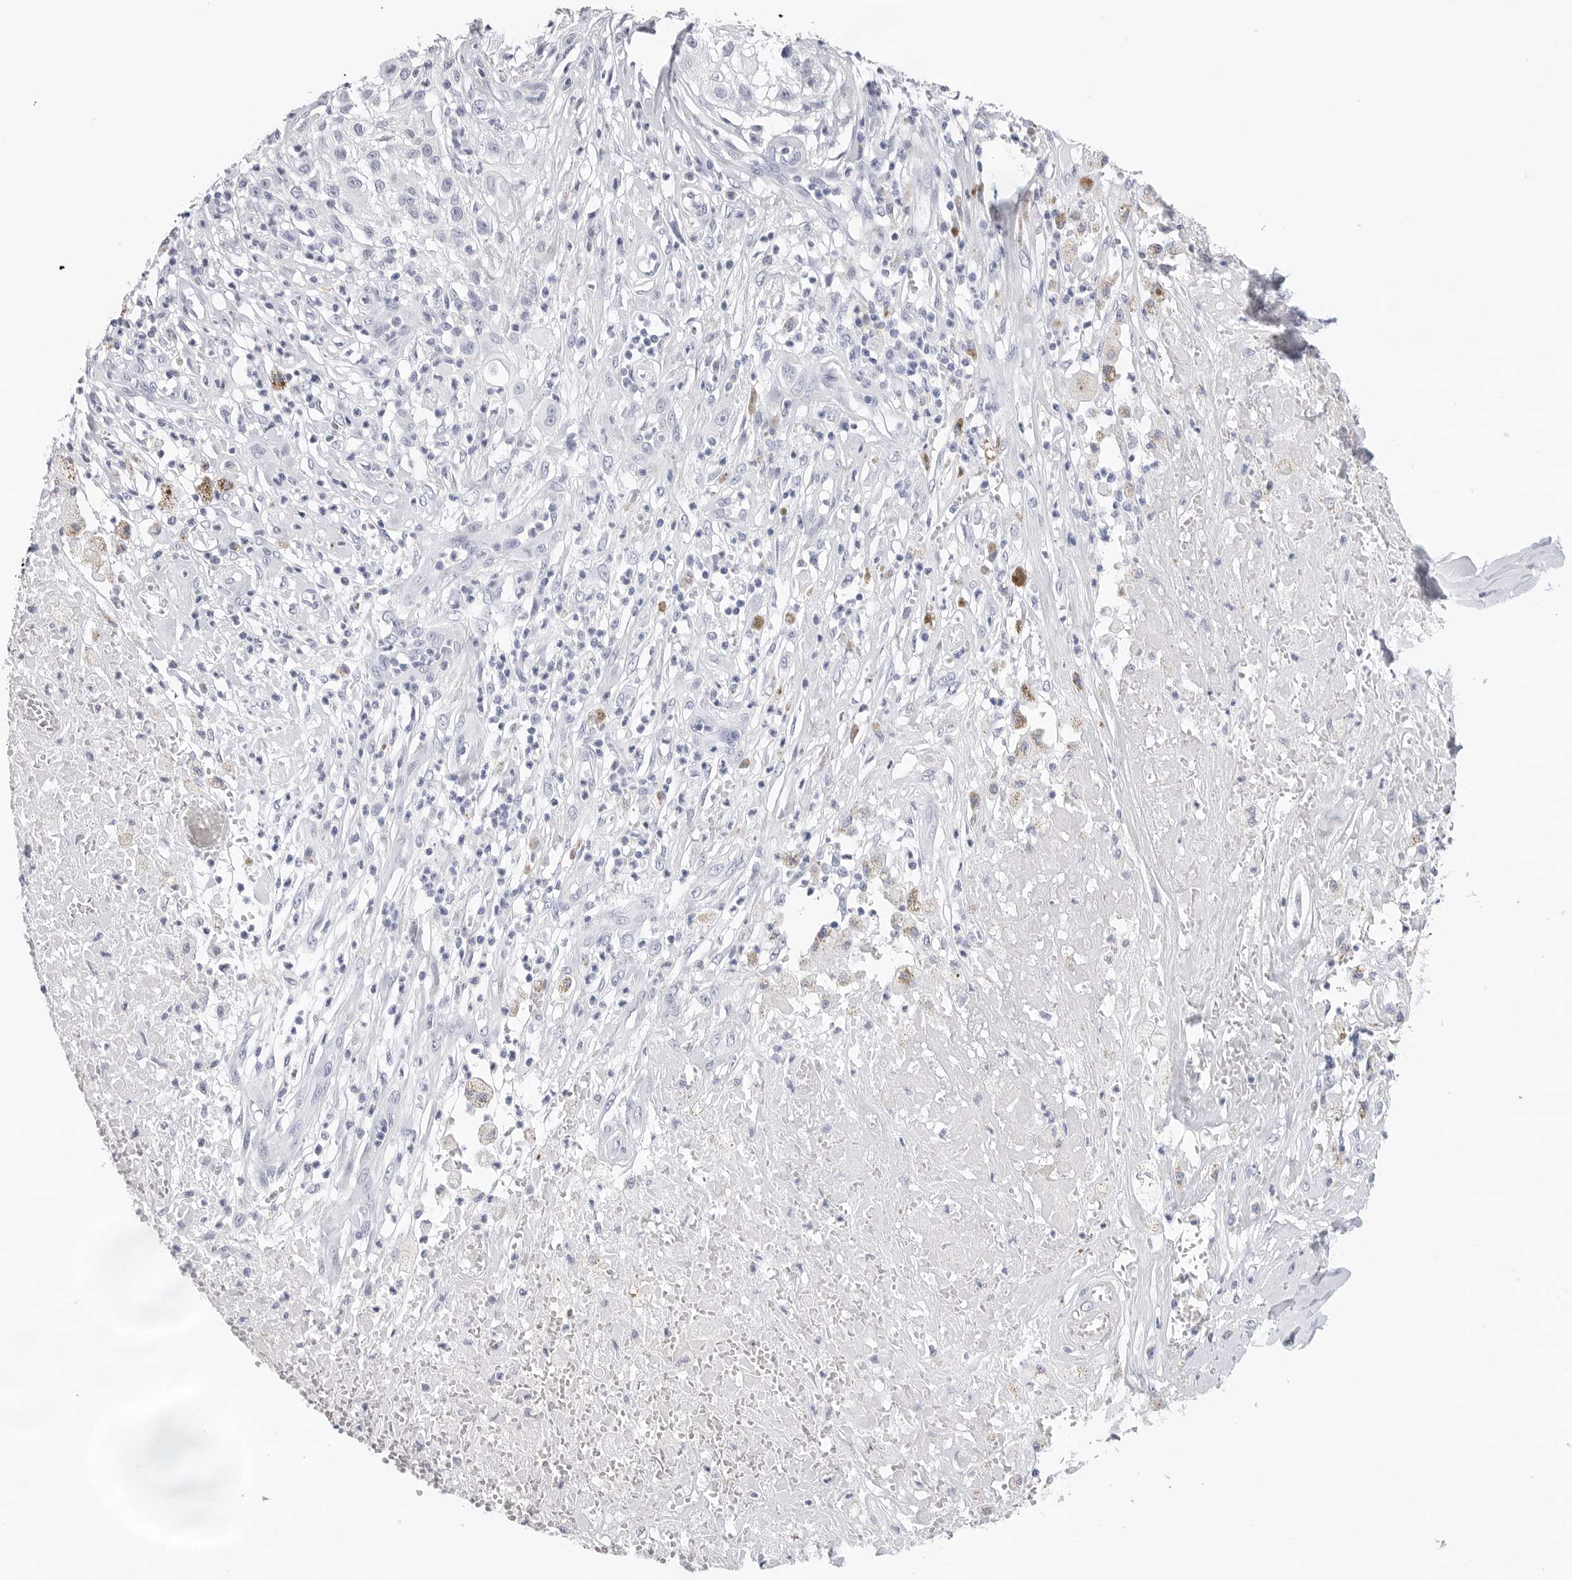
{"staining": {"intensity": "negative", "quantity": "none", "location": "none"}, "tissue": "melanoma", "cell_type": "Tumor cells", "image_type": "cancer", "snomed": [{"axis": "morphology", "description": "Necrosis, NOS"}, {"axis": "morphology", "description": "Malignant melanoma, NOS"}, {"axis": "topography", "description": "Skin"}], "caption": "Melanoma stained for a protein using immunohistochemistry (IHC) displays no expression tumor cells.", "gene": "SLC19A1", "patient": {"sex": "female", "age": 87}}